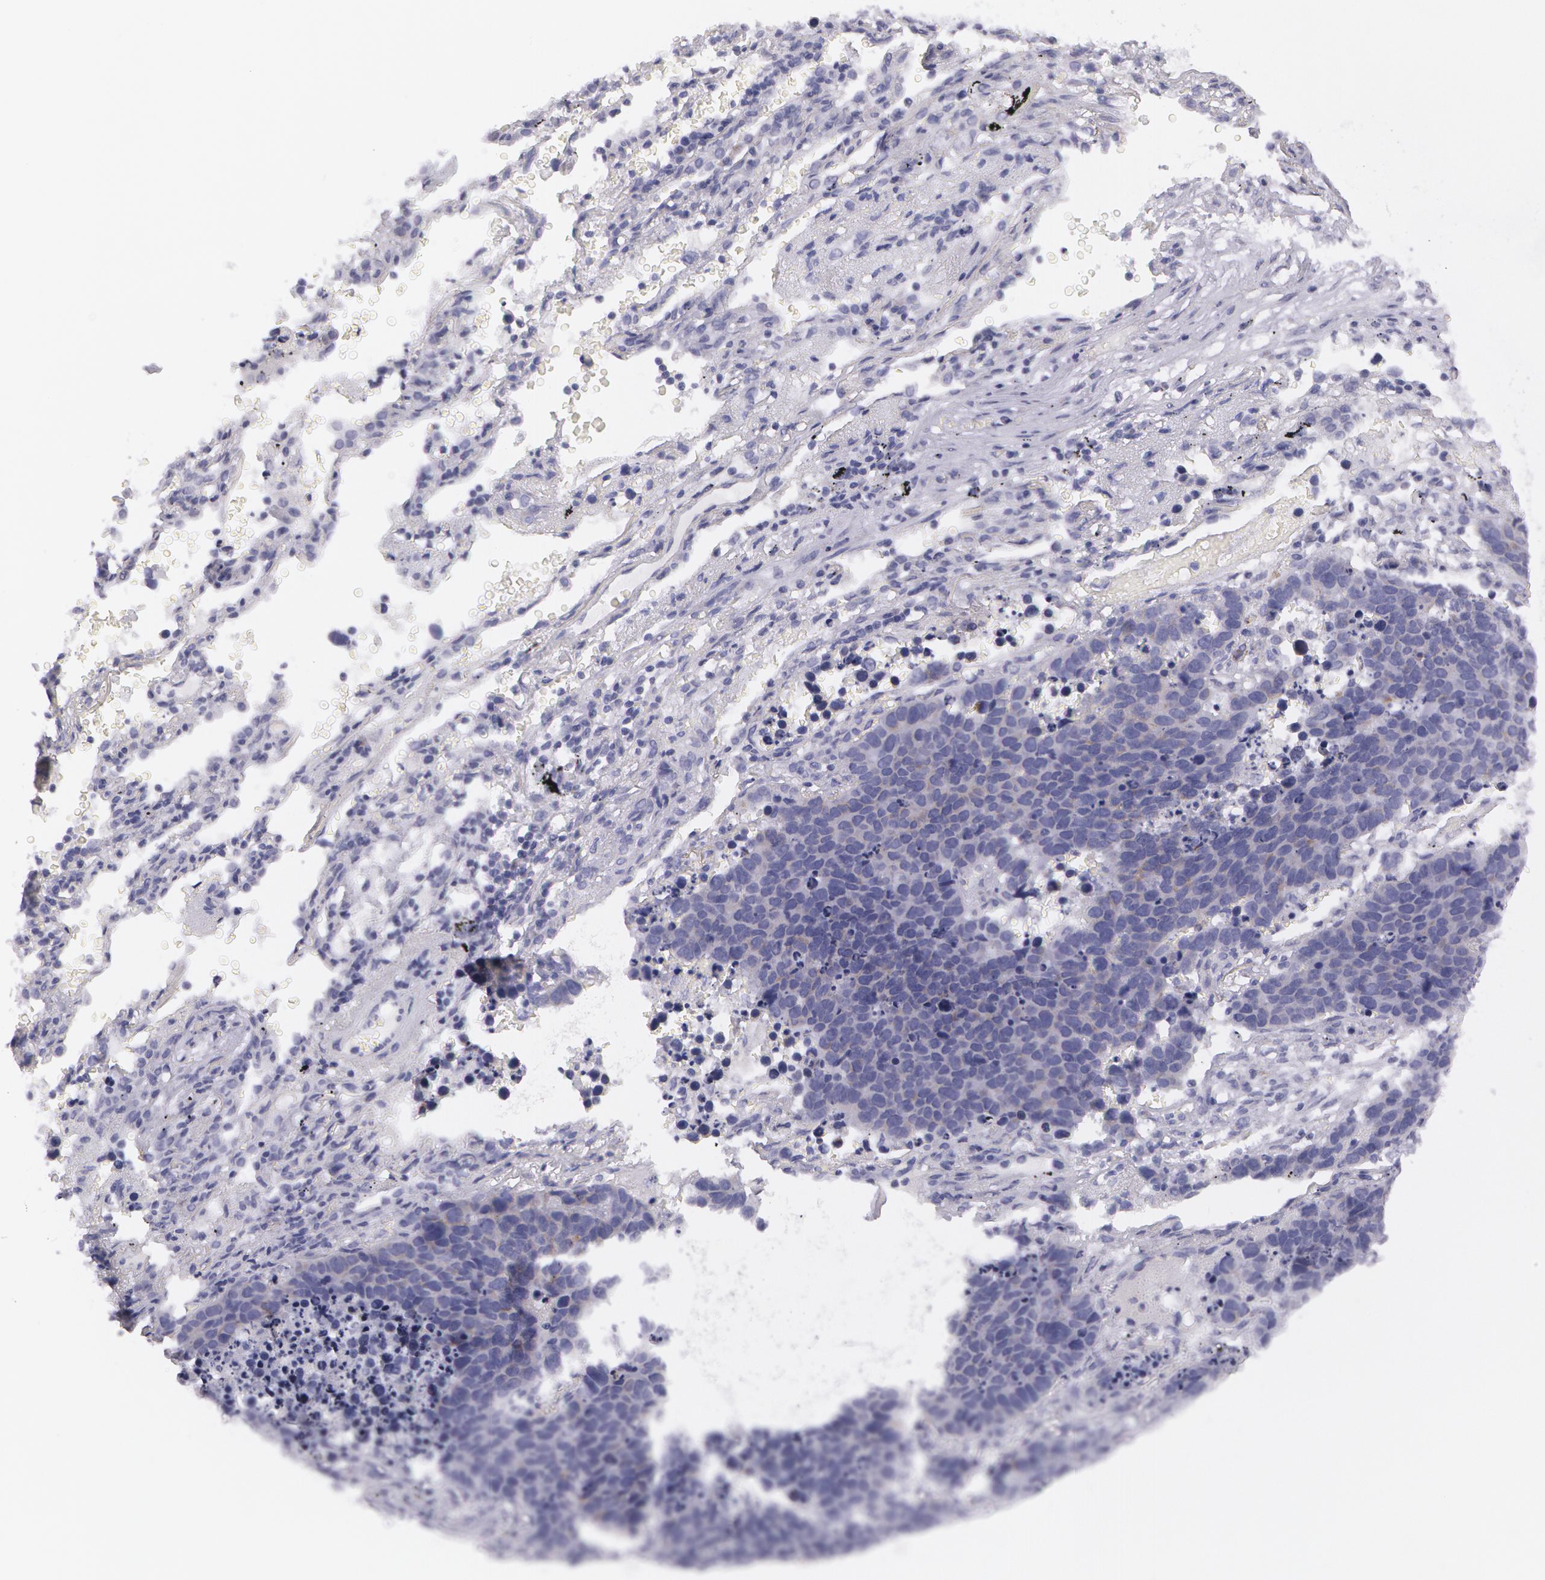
{"staining": {"intensity": "negative", "quantity": "none", "location": "none"}, "tissue": "lung cancer", "cell_type": "Tumor cells", "image_type": "cancer", "snomed": [{"axis": "morphology", "description": "Carcinoid, malignant, NOS"}, {"axis": "topography", "description": "Lung"}], "caption": "IHC histopathology image of human lung cancer stained for a protein (brown), which exhibits no expression in tumor cells. (Stains: DAB immunohistochemistry (IHC) with hematoxylin counter stain, Microscopy: brightfield microscopy at high magnification).", "gene": "AMACR", "patient": {"sex": "male", "age": 60}}